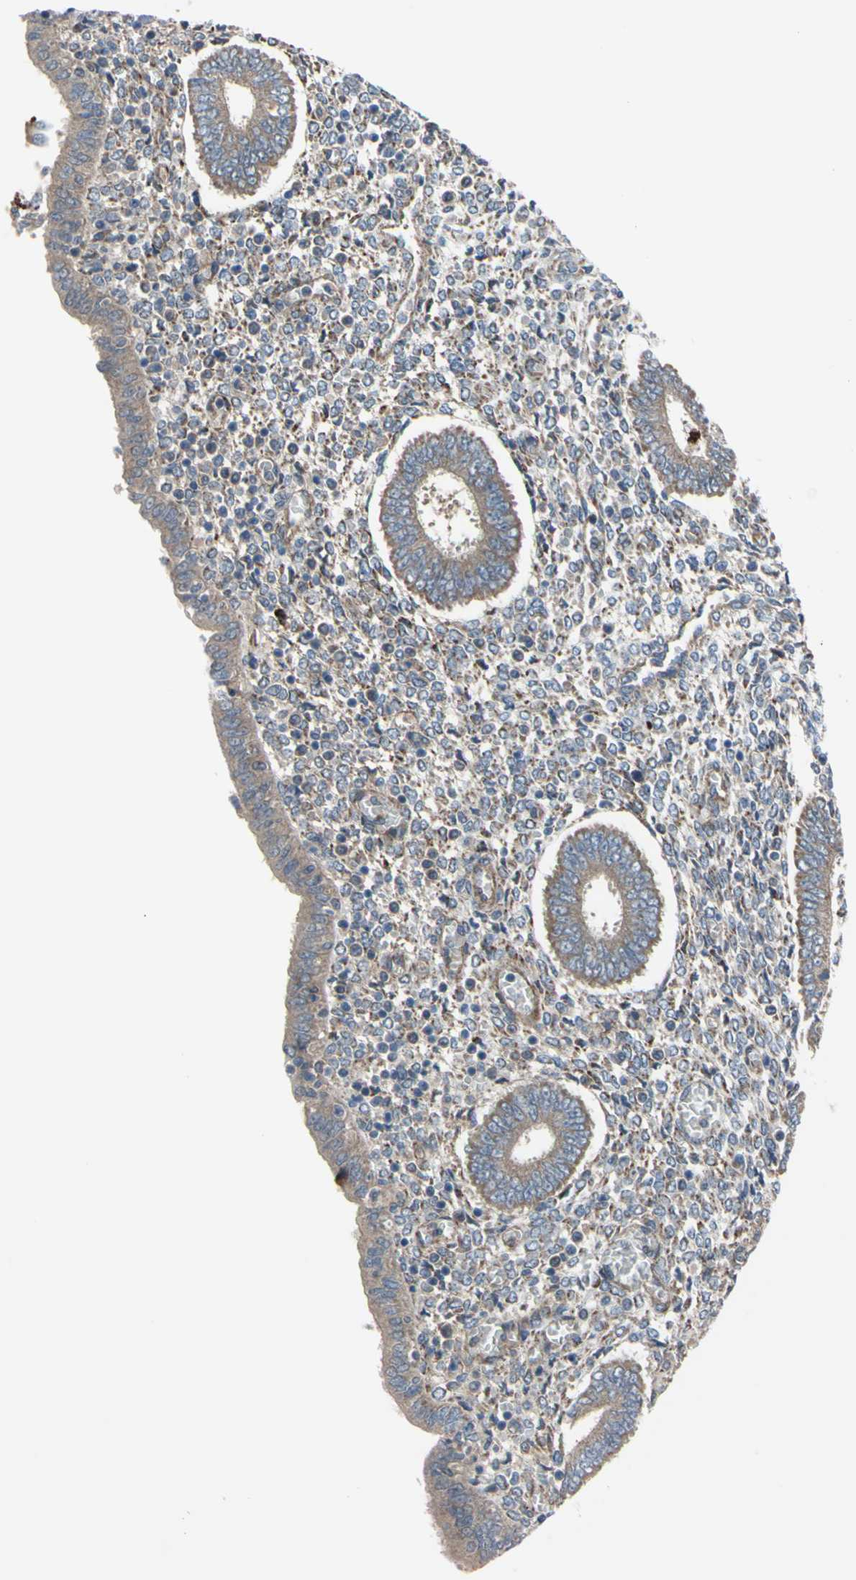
{"staining": {"intensity": "moderate", "quantity": "25%-75%", "location": "cytoplasmic/membranous"}, "tissue": "endometrium", "cell_type": "Cells in endometrial stroma", "image_type": "normal", "snomed": [{"axis": "morphology", "description": "Normal tissue, NOS"}, {"axis": "topography", "description": "Endometrium"}], "caption": "An immunohistochemistry (IHC) histopathology image of unremarkable tissue is shown. Protein staining in brown shows moderate cytoplasmic/membranous positivity in endometrium within cells in endometrial stroma. (DAB IHC, brown staining for protein, blue staining for nuclei).", "gene": "SVIL", "patient": {"sex": "female", "age": 35}}